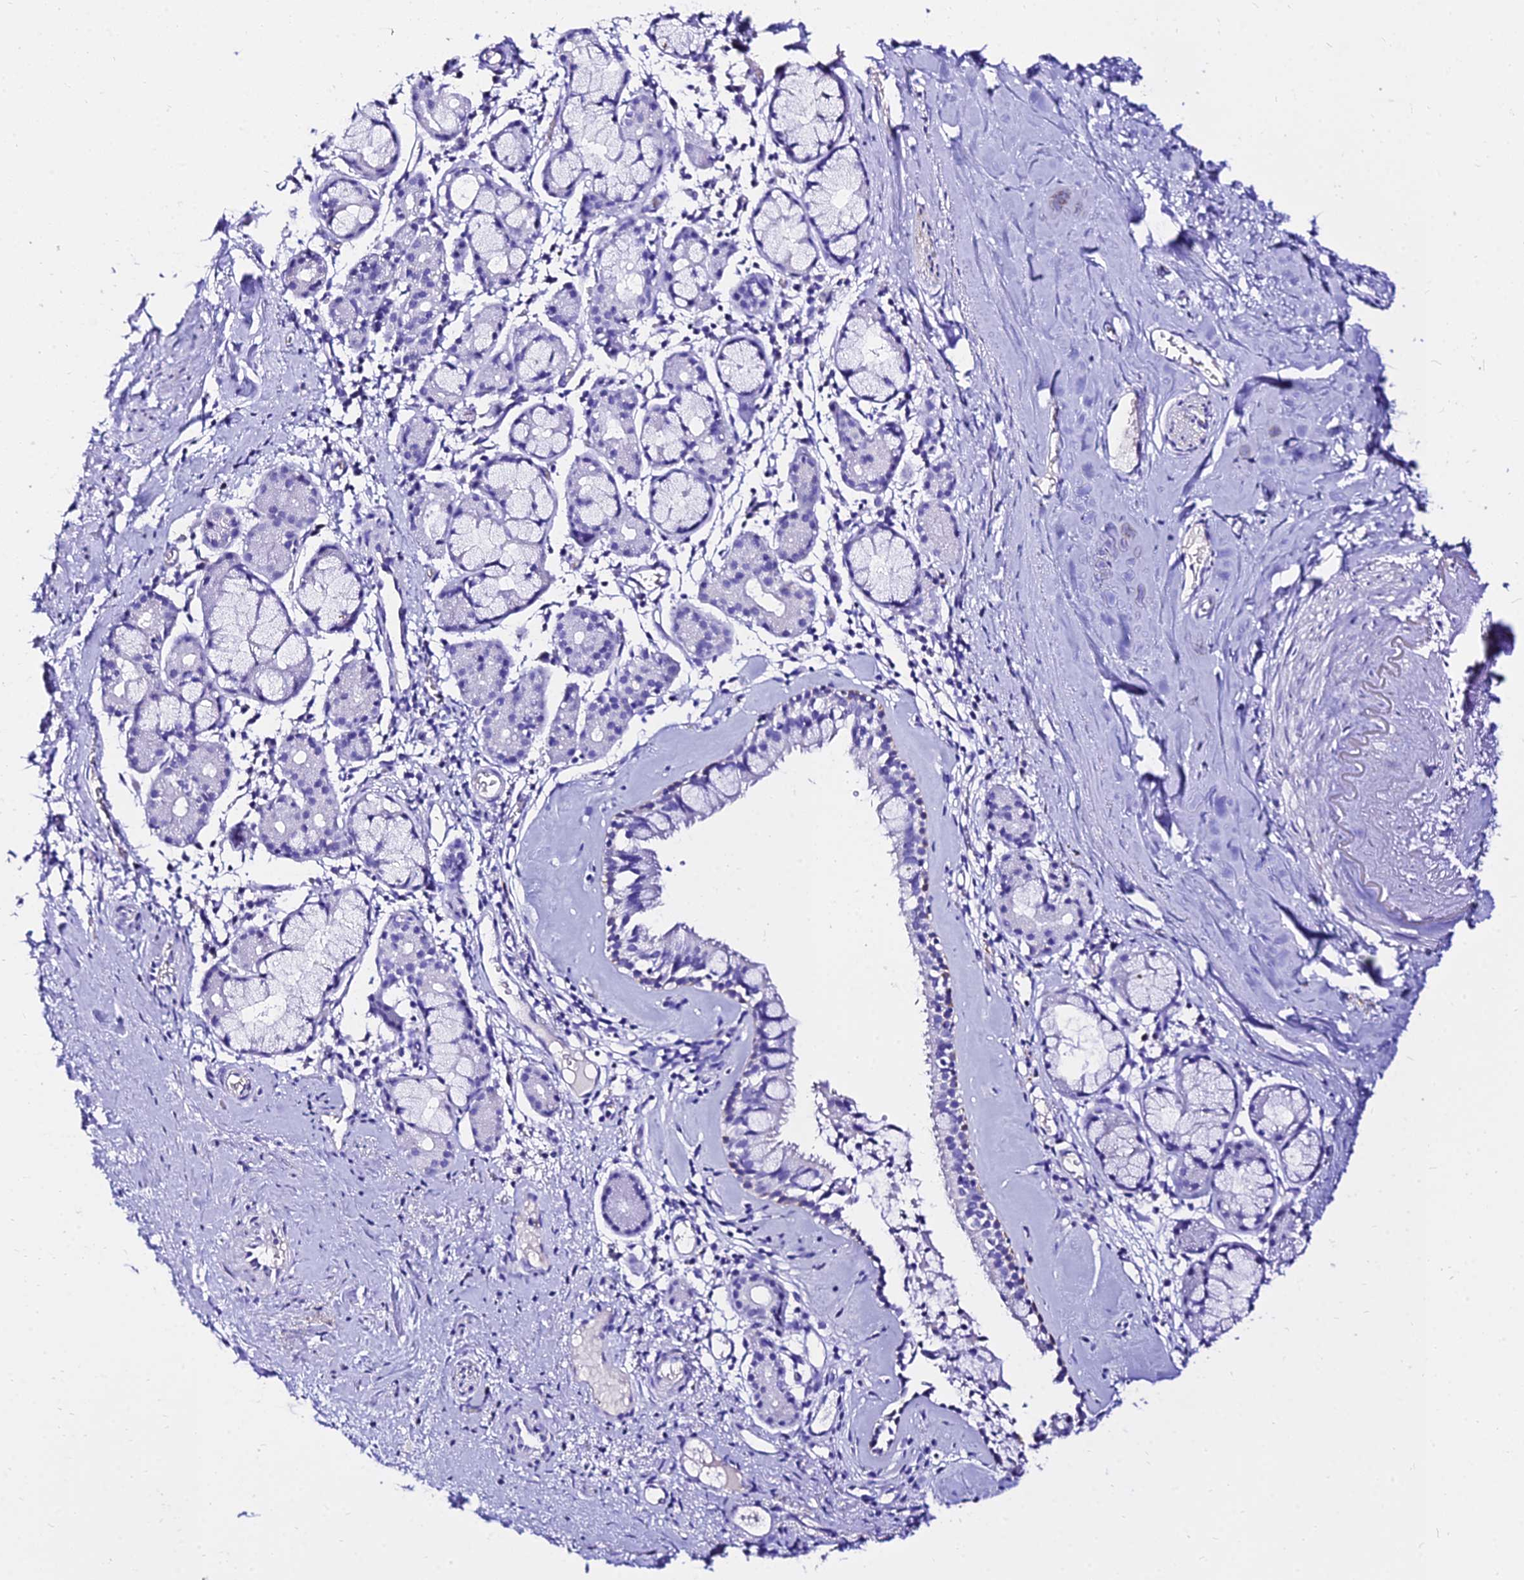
{"staining": {"intensity": "negative", "quantity": "none", "location": "none"}, "tissue": "nasopharynx", "cell_type": "Respiratory epithelial cells", "image_type": "normal", "snomed": [{"axis": "morphology", "description": "Normal tissue, NOS"}, {"axis": "topography", "description": "Nasopharynx"}], "caption": "The immunohistochemistry (IHC) micrograph has no significant staining in respiratory epithelial cells of nasopharynx. The staining is performed using DAB brown chromogen with nuclei counter-stained in using hematoxylin.", "gene": "DEFB106A", "patient": {"sex": "male", "age": 82}}